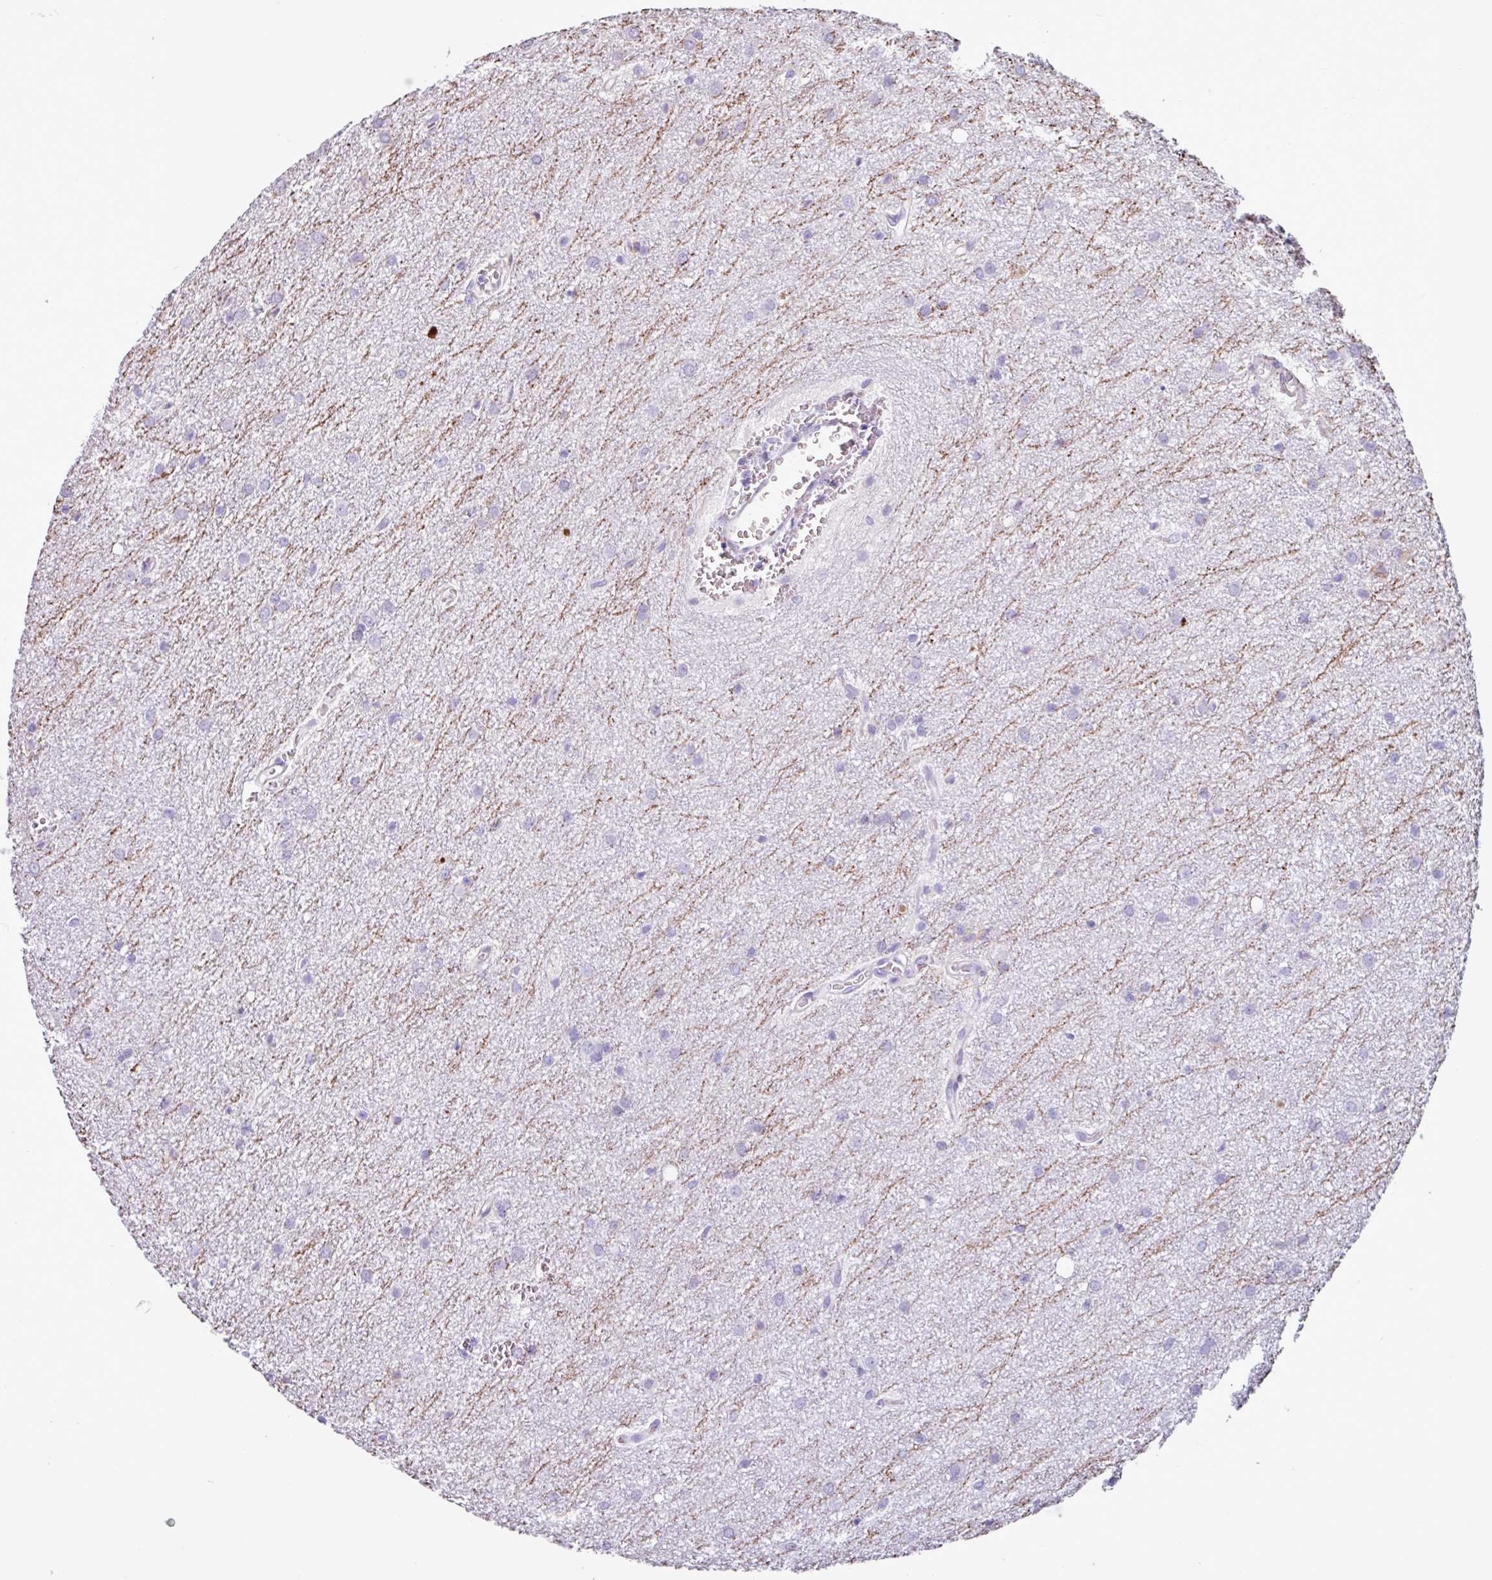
{"staining": {"intensity": "moderate", "quantity": "<25%", "location": "cytoplasmic/membranous"}, "tissue": "glioma", "cell_type": "Tumor cells", "image_type": "cancer", "snomed": [{"axis": "morphology", "description": "Glioma, malignant, Low grade"}, {"axis": "topography", "description": "Cerebellum"}], "caption": "IHC of malignant glioma (low-grade) shows low levels of moderate cytoplasmic/membranous staining in approximately <25% of tumor cells.", "gene": "PPP1R35", "patient": {"sex": "female", "age": 5}}